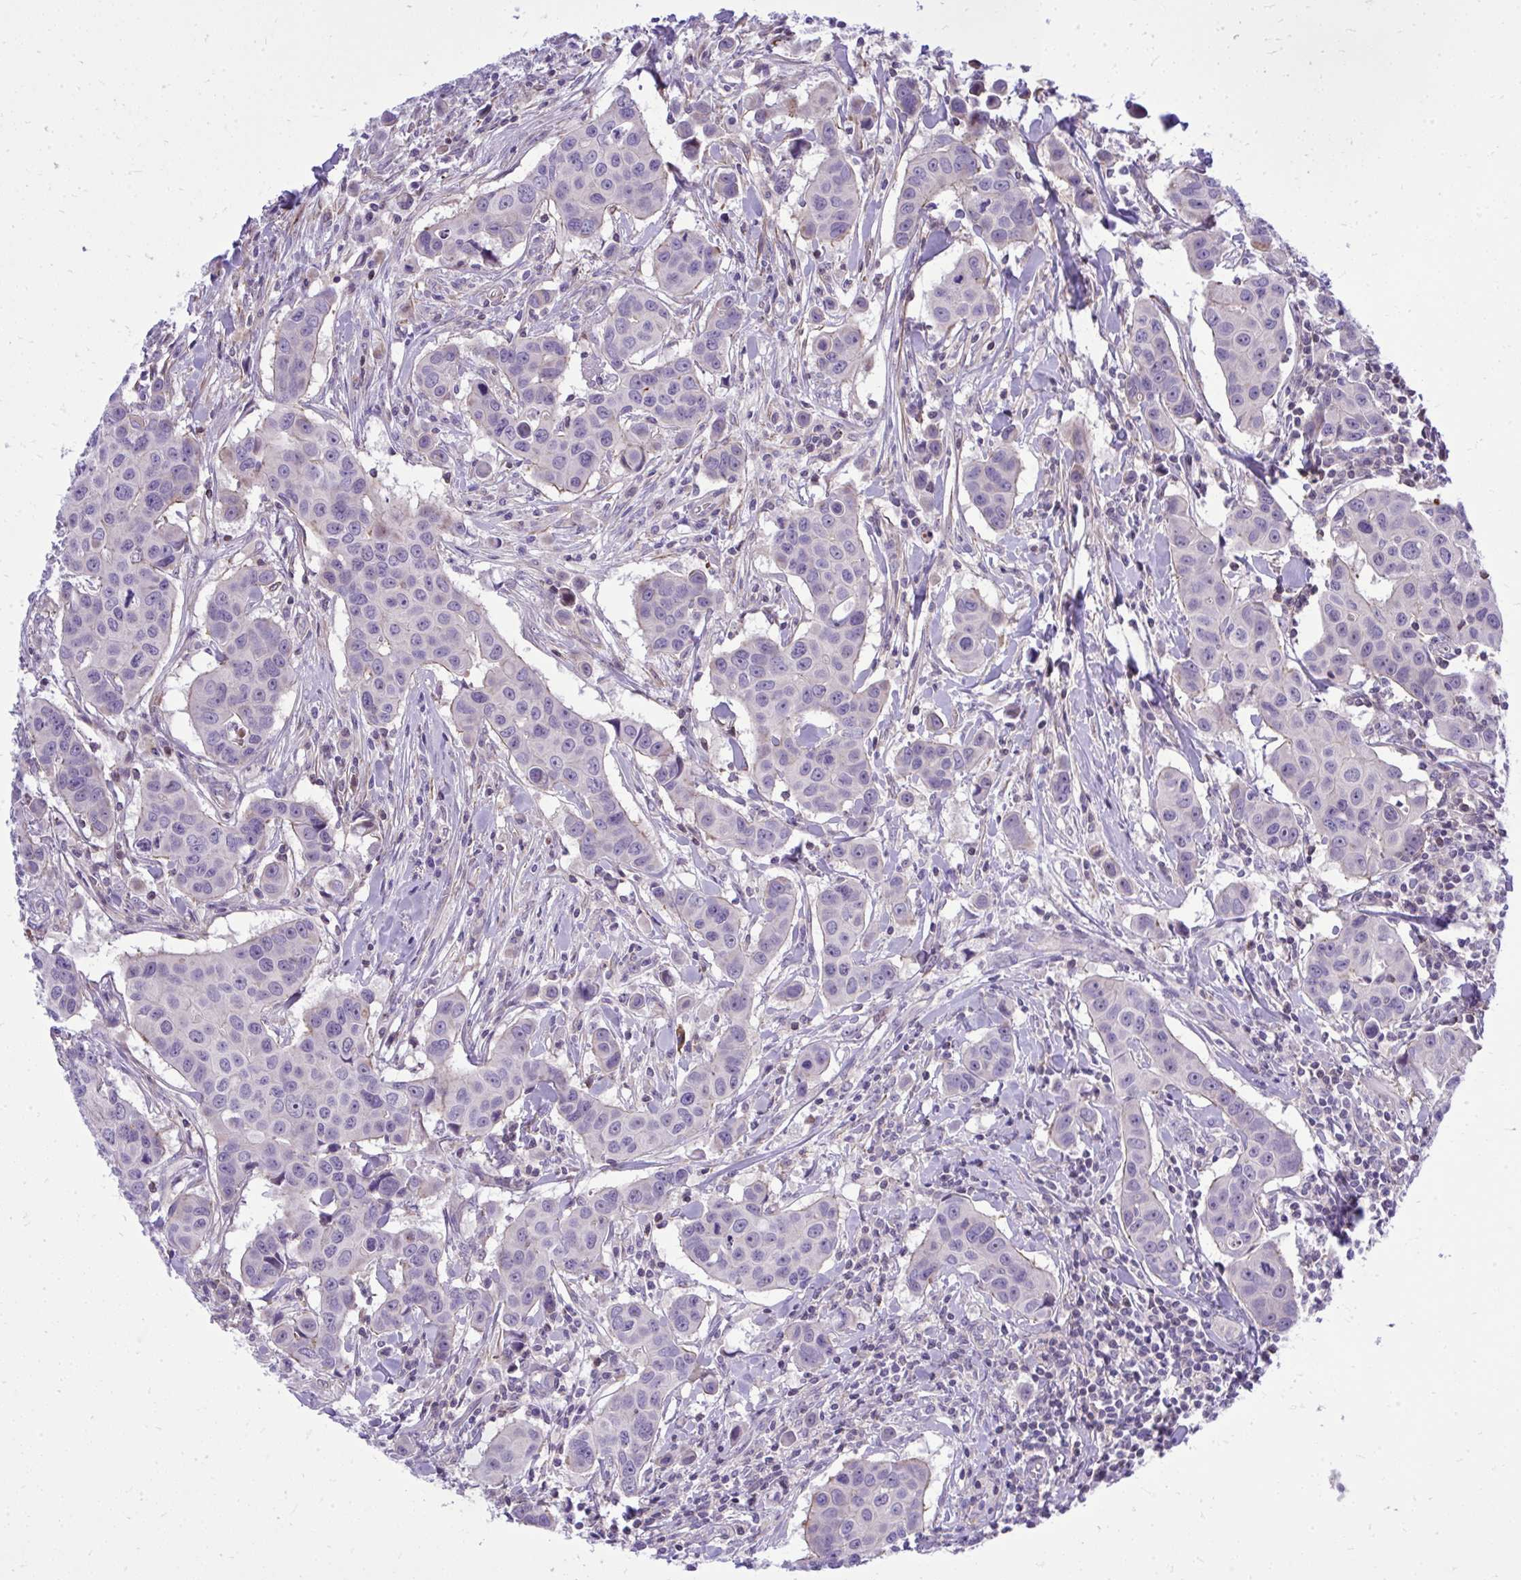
{"staining": {"intensity": "negative", "quantity": "none", "location": "none"}, "tissue": "breast cancer", "cell_type": "Tumor cells", "image_type": "cancer", "snomed": [{"axis": "morphology", "description": "Duct carcinoma"}, {"axis": "topography", "description": "Breast"}], "caption": "IHC of human breast cancer displays no positivity in tumor cells. (Brightfield microscopy of DAB (3,3'-diaminobenzidine) IHC at high magnification).", "gene": "GRK4", "patient": {"sex": "female", "age": 24}}